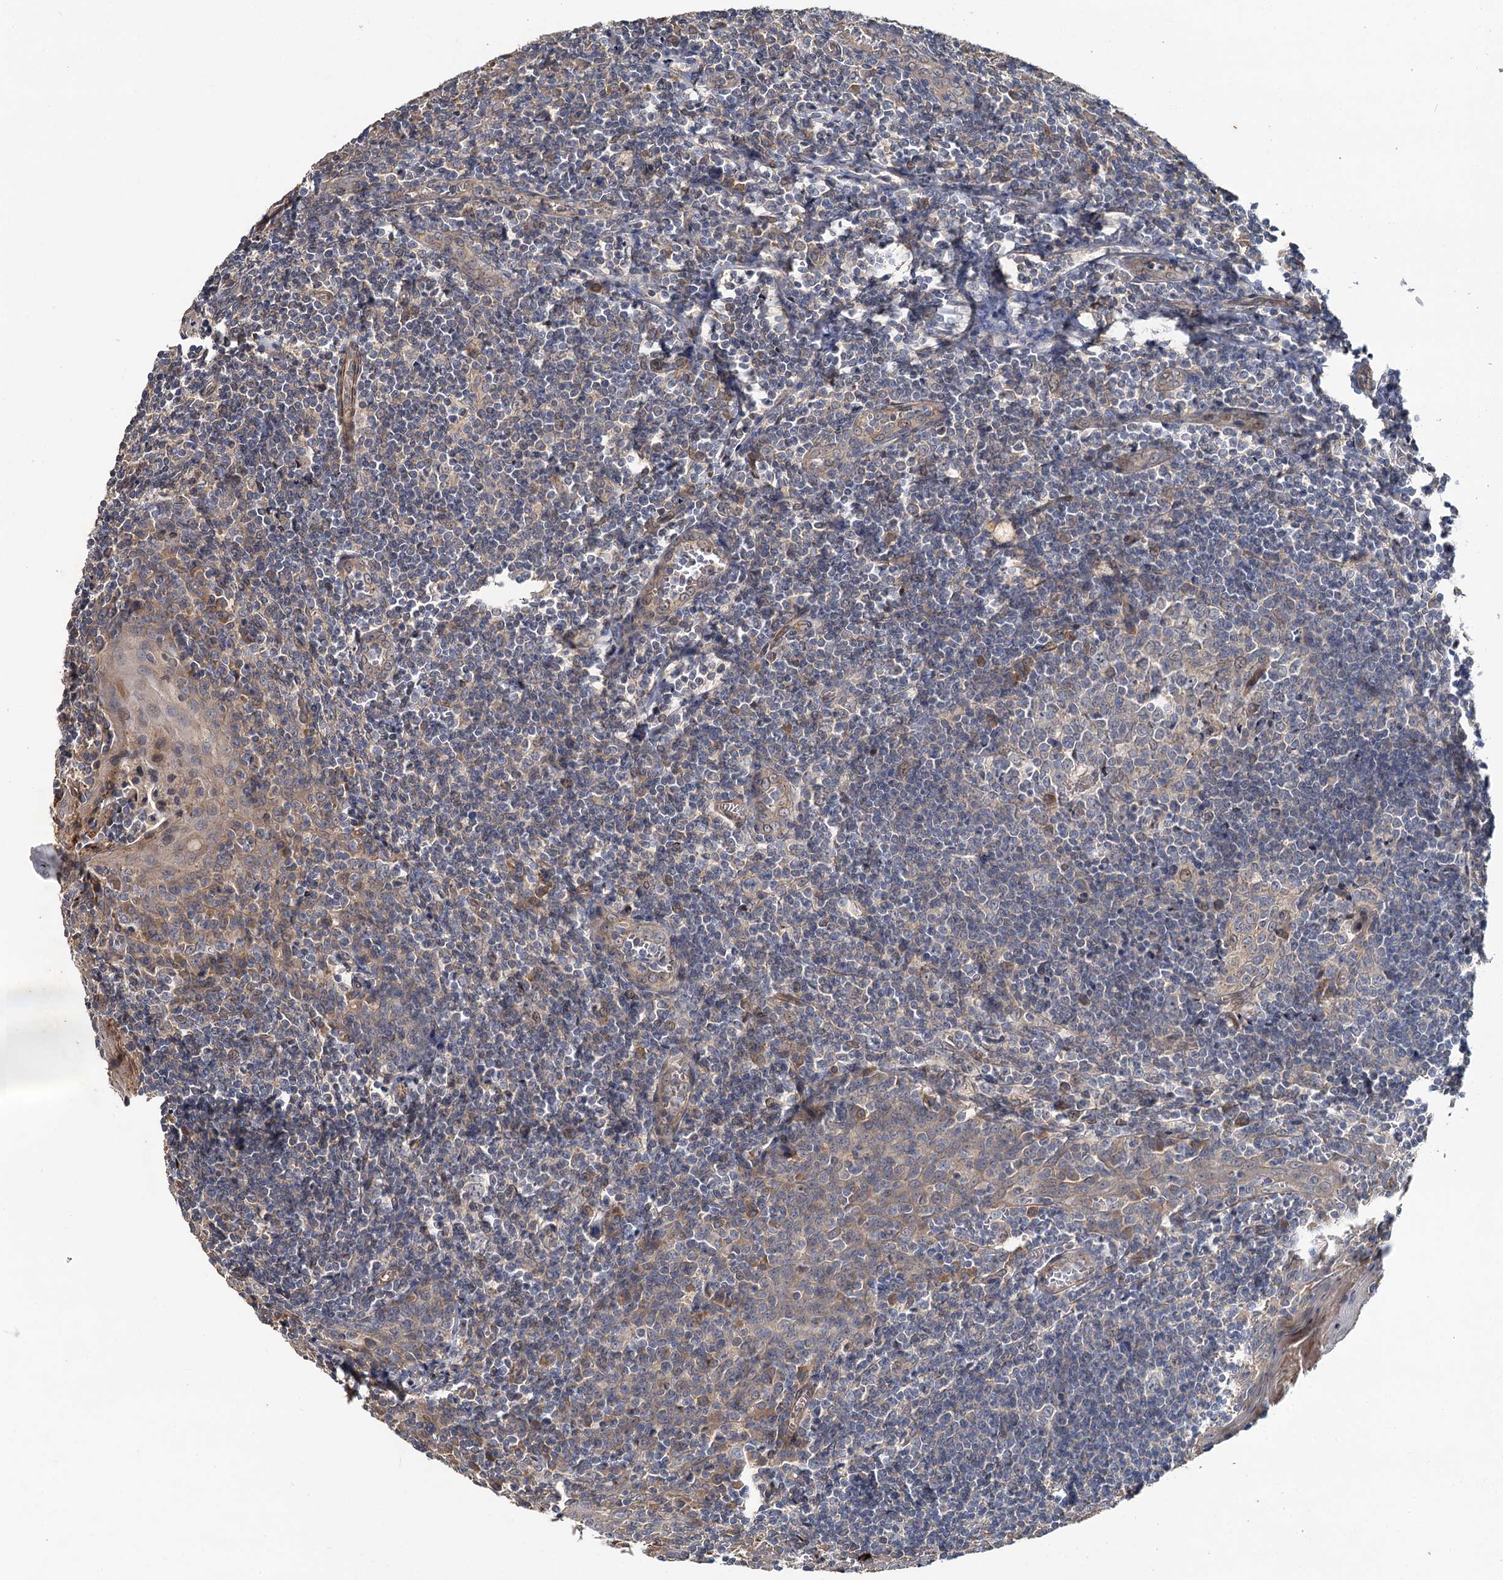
{"staining": {"intensity": "negative", "quantity": "none", "location": "none"}, "tissue": "tonsil", "cell_type": "Germinal center cells", "image_type": "normal", "snomed": [{"axis": "morphology", "description": "Normal tissue, NOS"}, {"axis": "topography", "description": "Tonsil"}], "caption": "Immunohistochemistry (IHC) micrograph of benign human tonsil stained for a protein (brown), which demonstrates no expression in germinal center cells. Brightfield microscopy of IHC stained with DAB (brown) and hematoxylin (blue), captured at high magnification.", "gene": "ZNF324", "patient": {"sex": "male", "age": 27}}